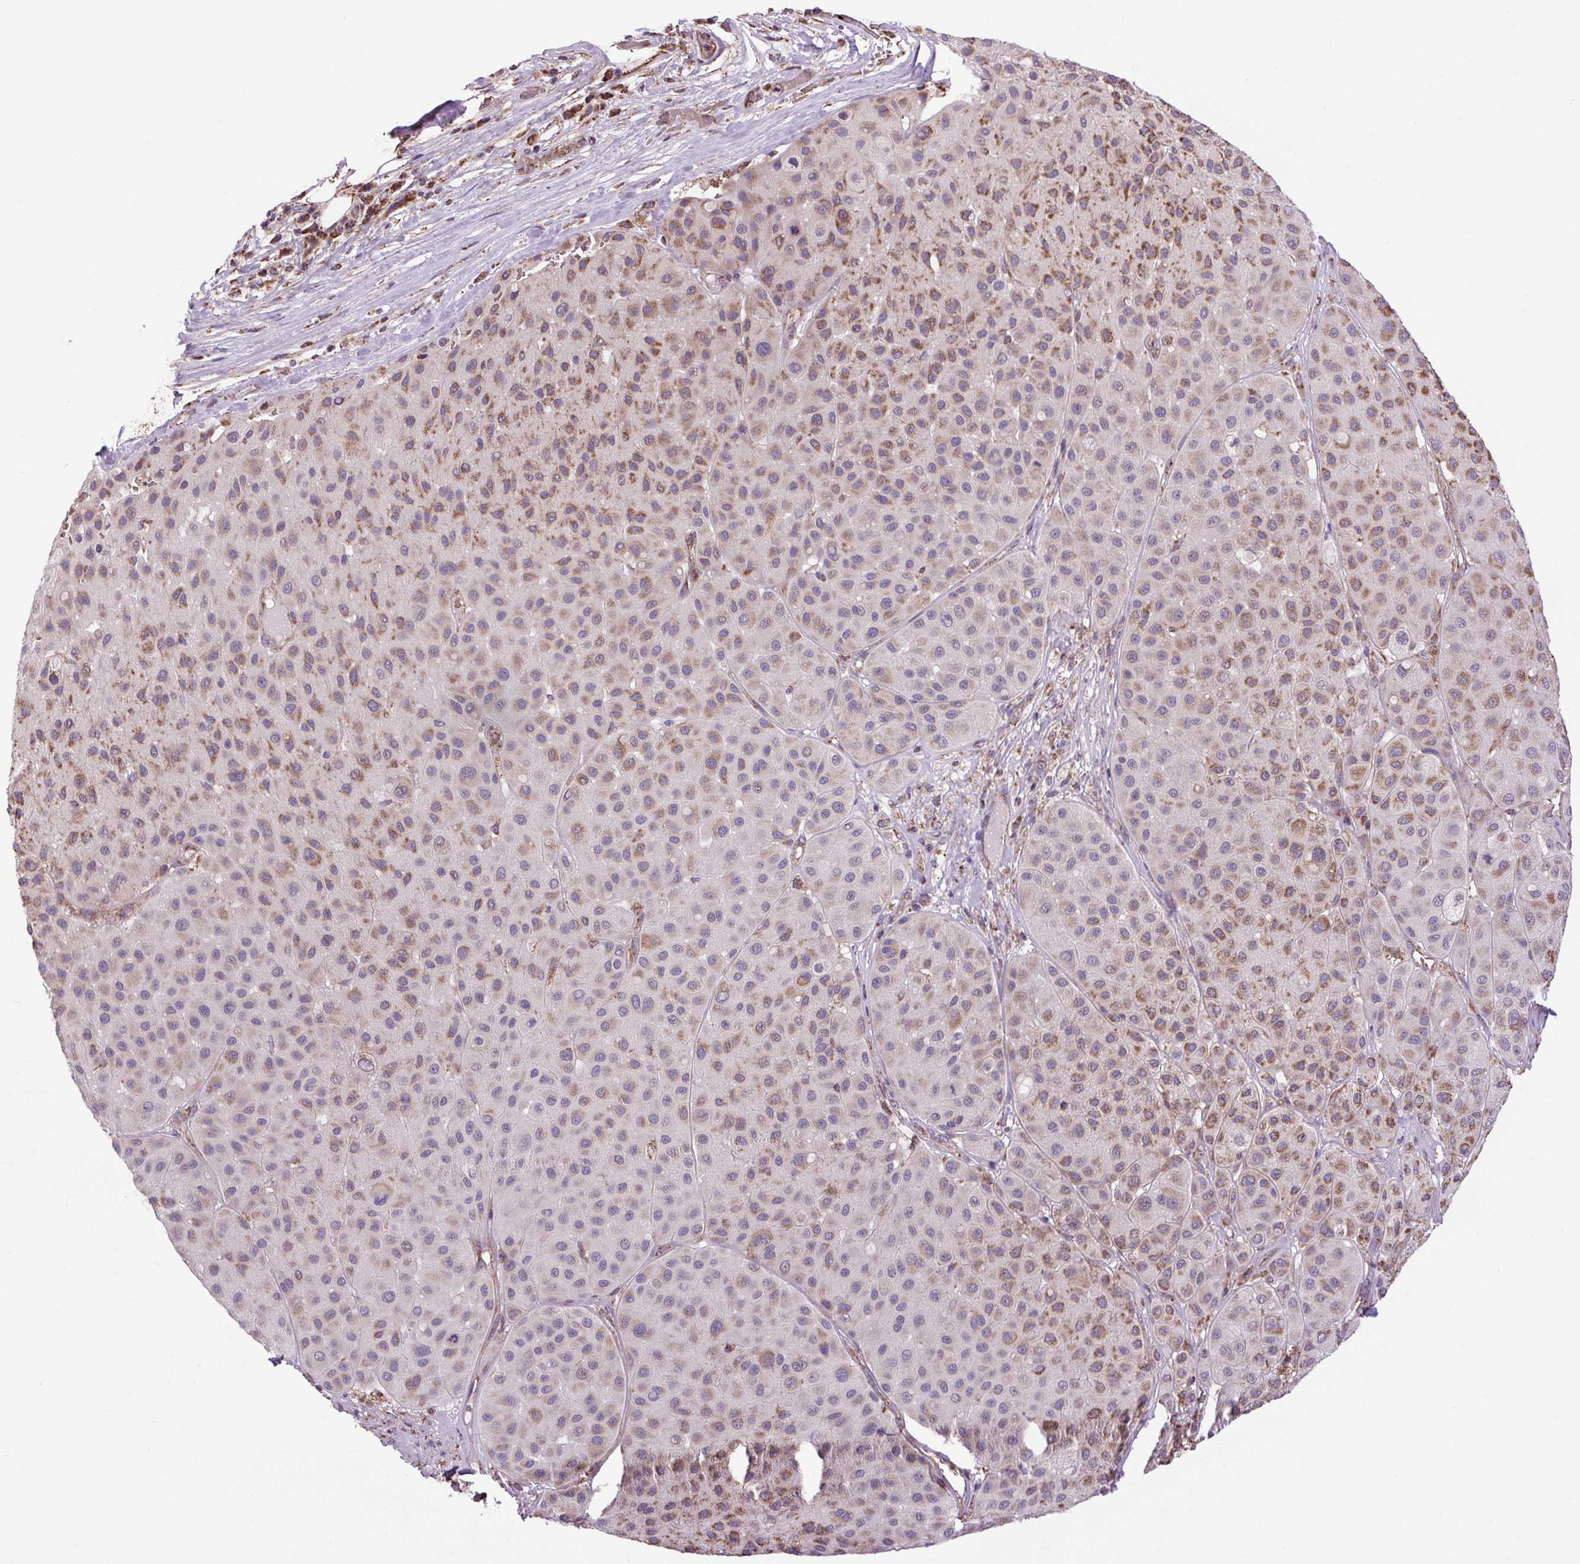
{"staining": {"intensity": "moderate", "quantity": "25%-75%", "location": "cytoplasmic/membranous"}, "tissue": "melanoma", "cell_type": "Tumor cells", "image_type": "cancer", "snomed": [{"axis": "morphology", "description": "Malignant melanoma, Metastatic site"}, {"axis": "topography", "description": "Smooth muscle"}], "caption": "IHC histopathology image of neoplastic tissue: melanoma stained using immunohistochemistry displays medium levels of moderate protein expression localized specifically in the cytoplasmic/membranous of tumor cells, appearing as a cytoplasmic/membranous brown color.", "gene": "PLCG1", "patient": {"sex": "male", "age": 41}}